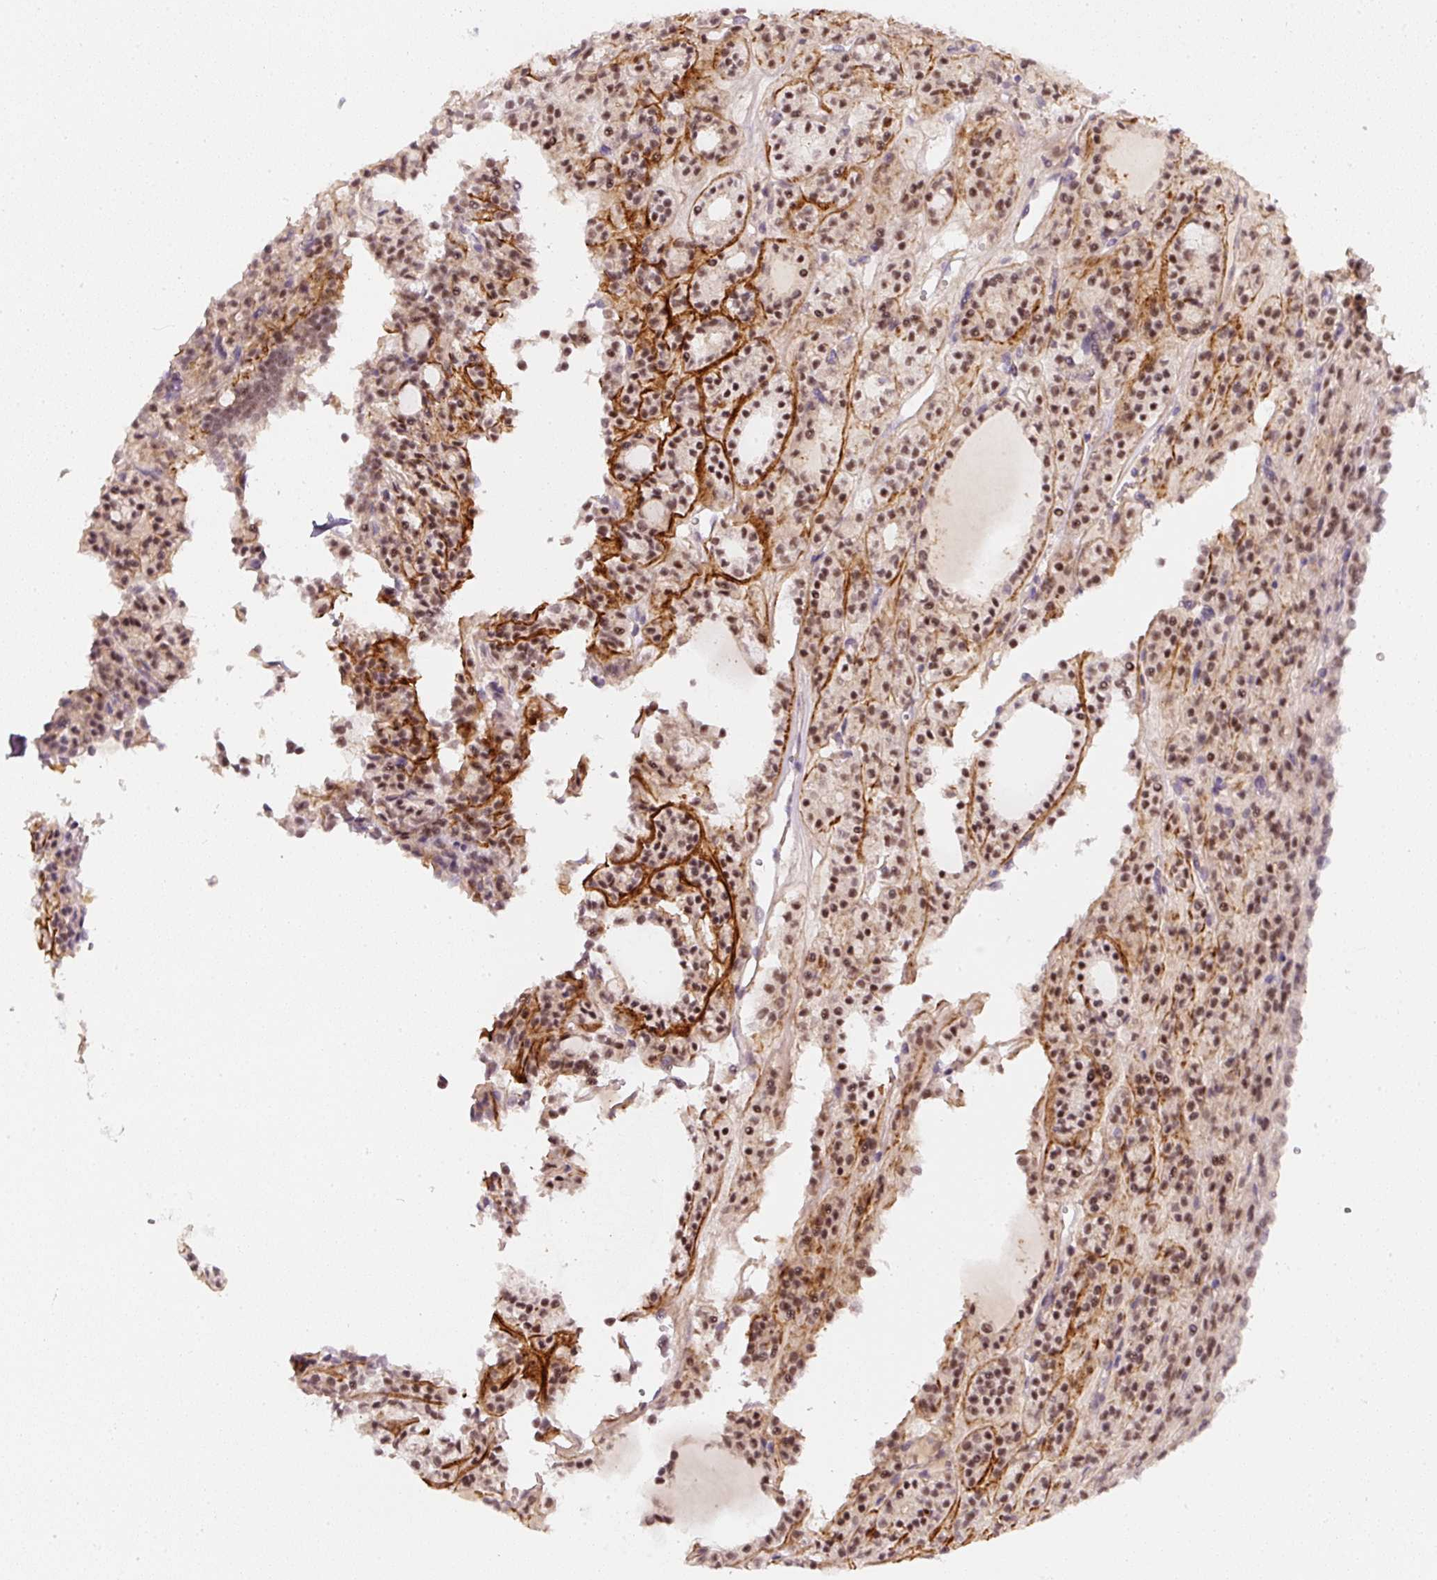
{"staining": {"intensity": "moderate", "quantity": ">75%", "location": "nuclear"}, "tissue": "thyroid cancer", "cell_type": "Tumor cells", "image_type": "cancer", "snomed": [{"axis": "morphology", "description": "Follicular adenoma carcinoma, NOS"}, {"axis": "topography", "description": "Thyroid gland"}], "caption": "Thyroid cancer (follicular adenoma carcinoma) tissue exhibits moderate nuclear positivity in approximately >75% of tumor cells, visualized by immunohistochemistry. (IHC, brightfield microscopy, high magnification).", "gene": "TOGARAM1", "patient": {"sex": "female", "age": 63}}